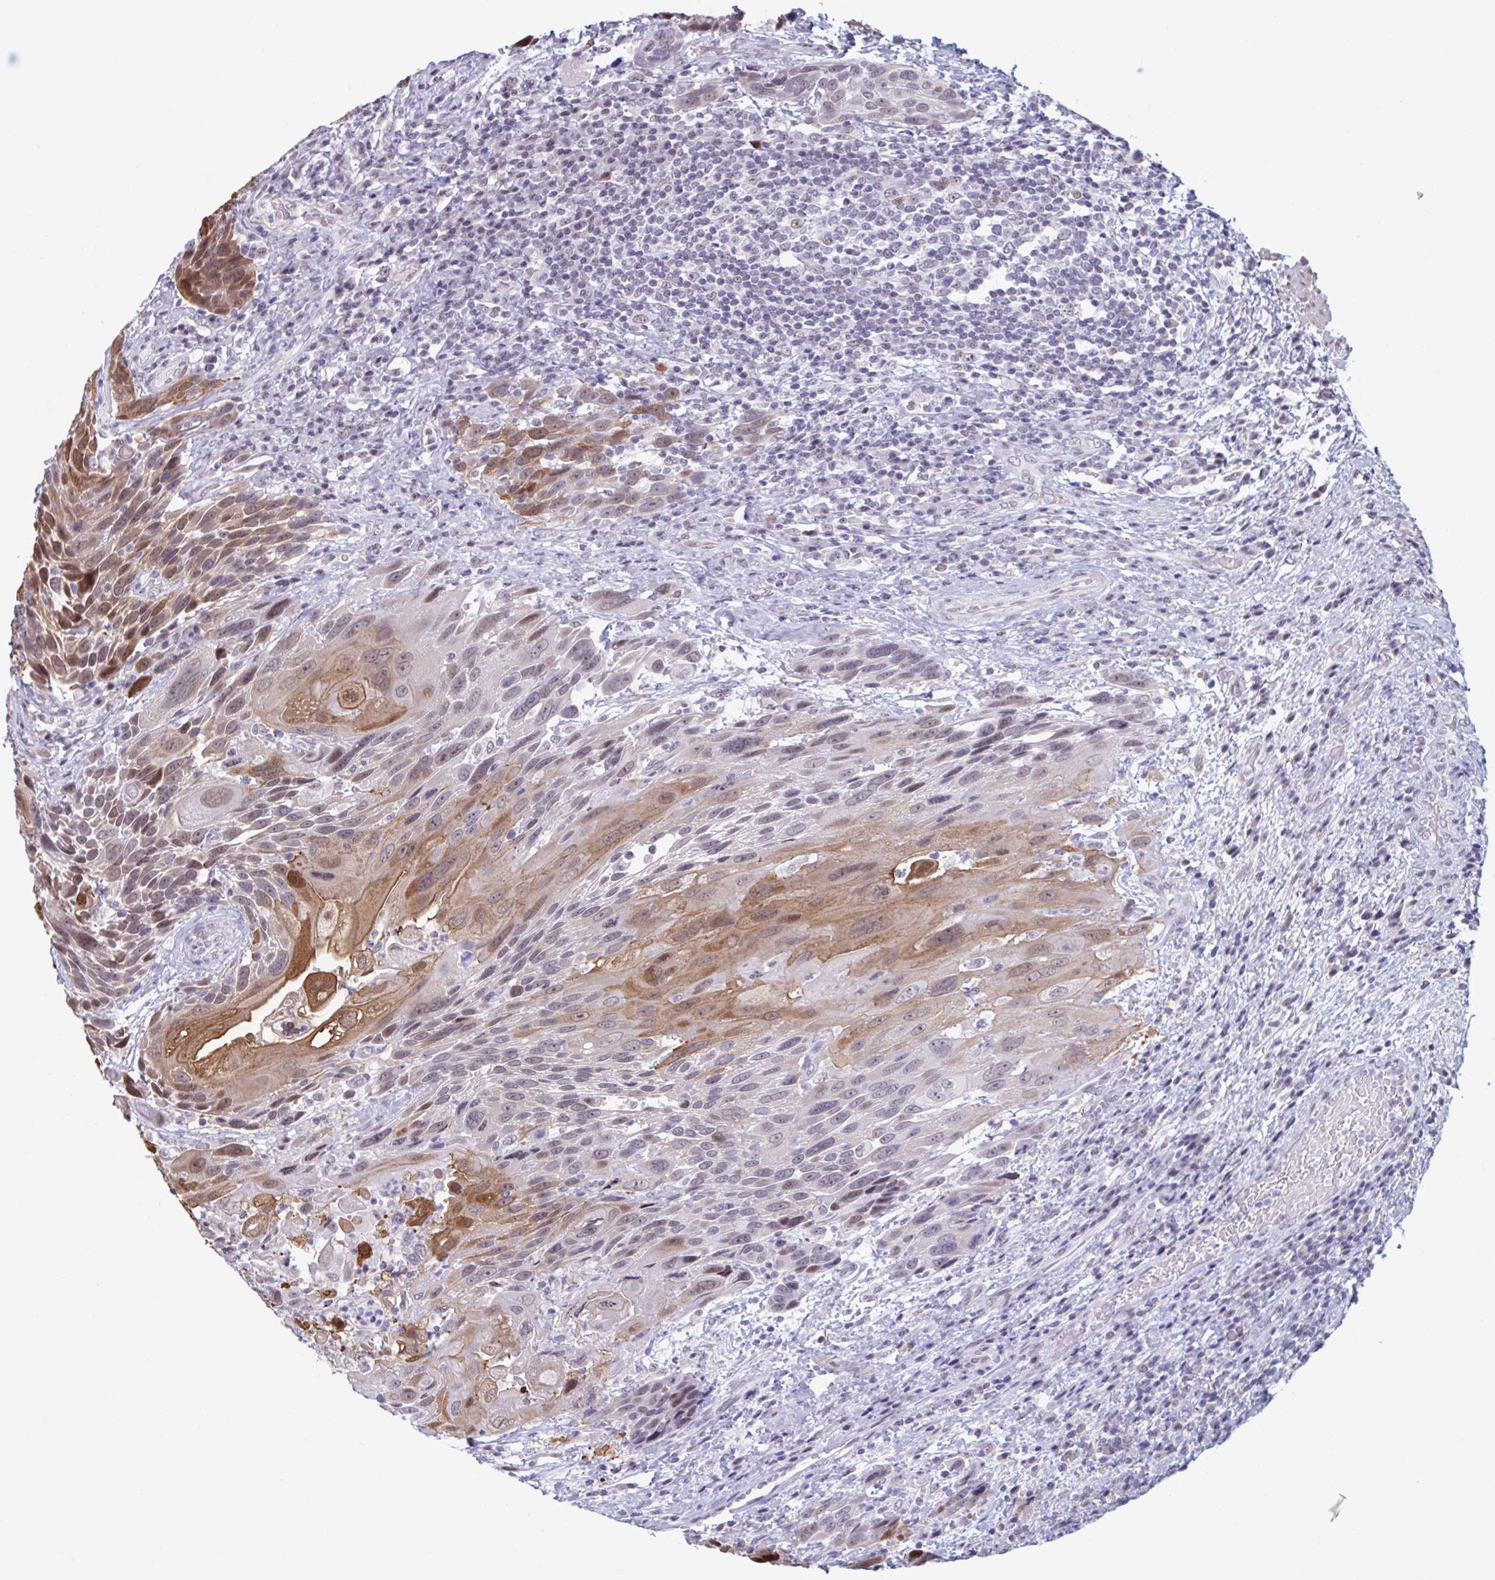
{"staining": {"intensity": "moderate", "quantity": "25%-75%", "location": "cytoplasmic/membranous,nuclear"}, "tissue": "urothelial cancer", "cell_type": "Tumor cells", "image_type": "cancer", "snomed": [{"axis": "morphology", "description": "Urothelial carcinoma, High grade"}, {"axis": "topography", "description": "Urinary bladder"}], "caption": "Immunohistochemical staining of urothelial cancer displays medium levels of moderate cytoplasmic/membranous and nuclear protein expression in about 25%-75% of tumor cells. (Brightfield microscopy of DAB IHC at high magnification).", "gene": "HSD17B6", "patient": {"sex": "female", "age": 70}}